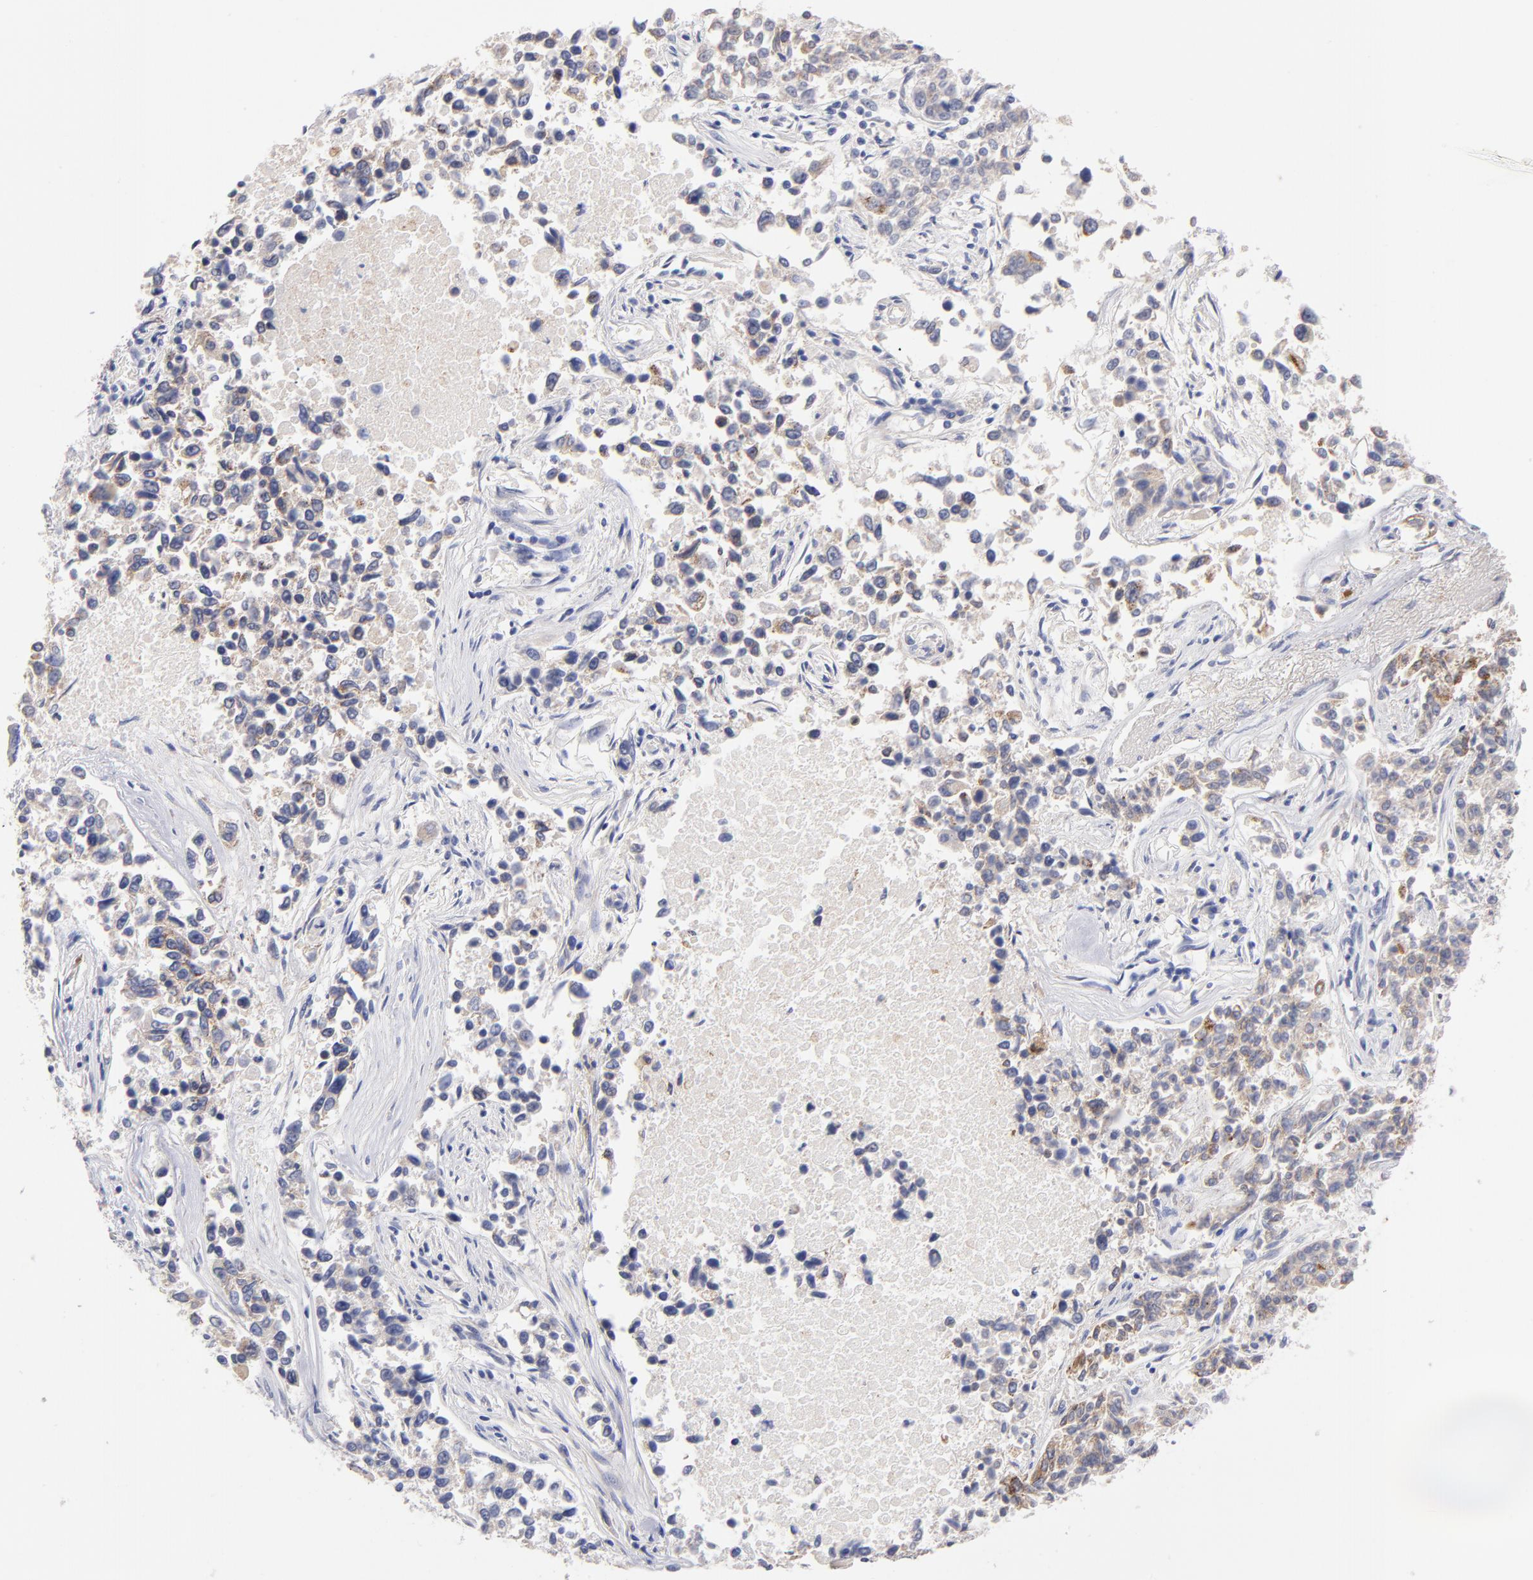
{"staining": {"intensity": "moderate", "quantity": "25%-75%", "location": "cytoplasmic/membranous"}, "tissue": "lung cancer", "cell_type": "Tumor cells", "image_type": "cancer", "snomed": [{"axis": "morphology", "description": "Adenocarcinoma, NOS"}, {"axis": "topography", "description": "Lung"}], "caption": "An immunohistochemistry histopathology image of neoplastic tissue is shown. Protein staining in brown shows moderate cytoplasmic/membranous positivity in lung adenocarcinoma within tumor cells.", "gene": "BID", "patient": {"sex": "male", "age": 84}}